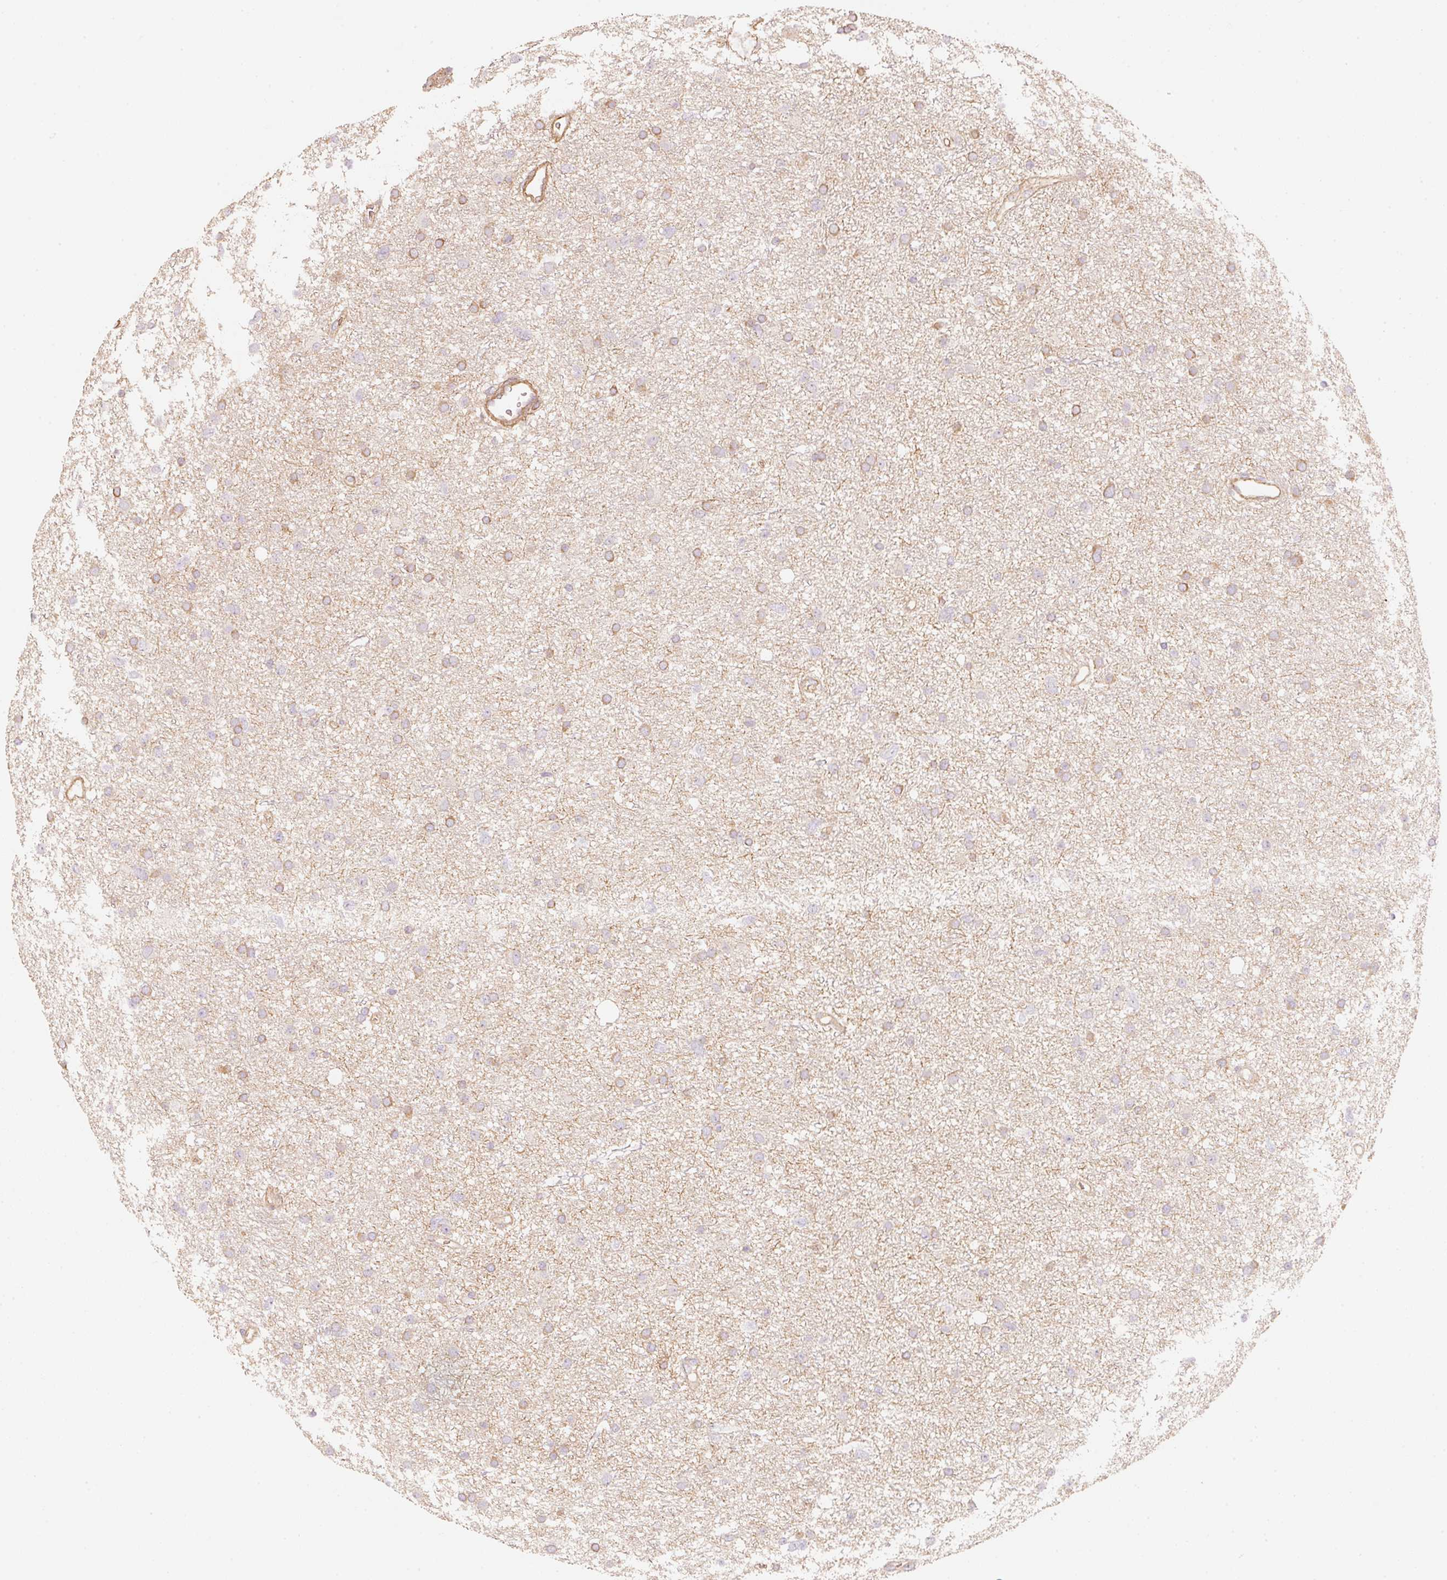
{"staining": {"intensity": "moderate", "quantity": "25%-75%", "location": "cytoplasmic/membranous"}, "tissue": "glioma", "cell_type": "Tumor cells", "image_type": "cancer", "snomed": [{"axis": "morphology", "description": "Glioma, malignant, Low grade"}, {"axis": "topography", "description": "Cerebral cortex"}], "caption": "A photomicrograph of human malignant glioma (low-grade) stained for a protein displays moderate cytoplasmic/membranous brown staining in tumor cells.", "gene": "CEP95", "patient": {"sex": "female", "age": 39}}